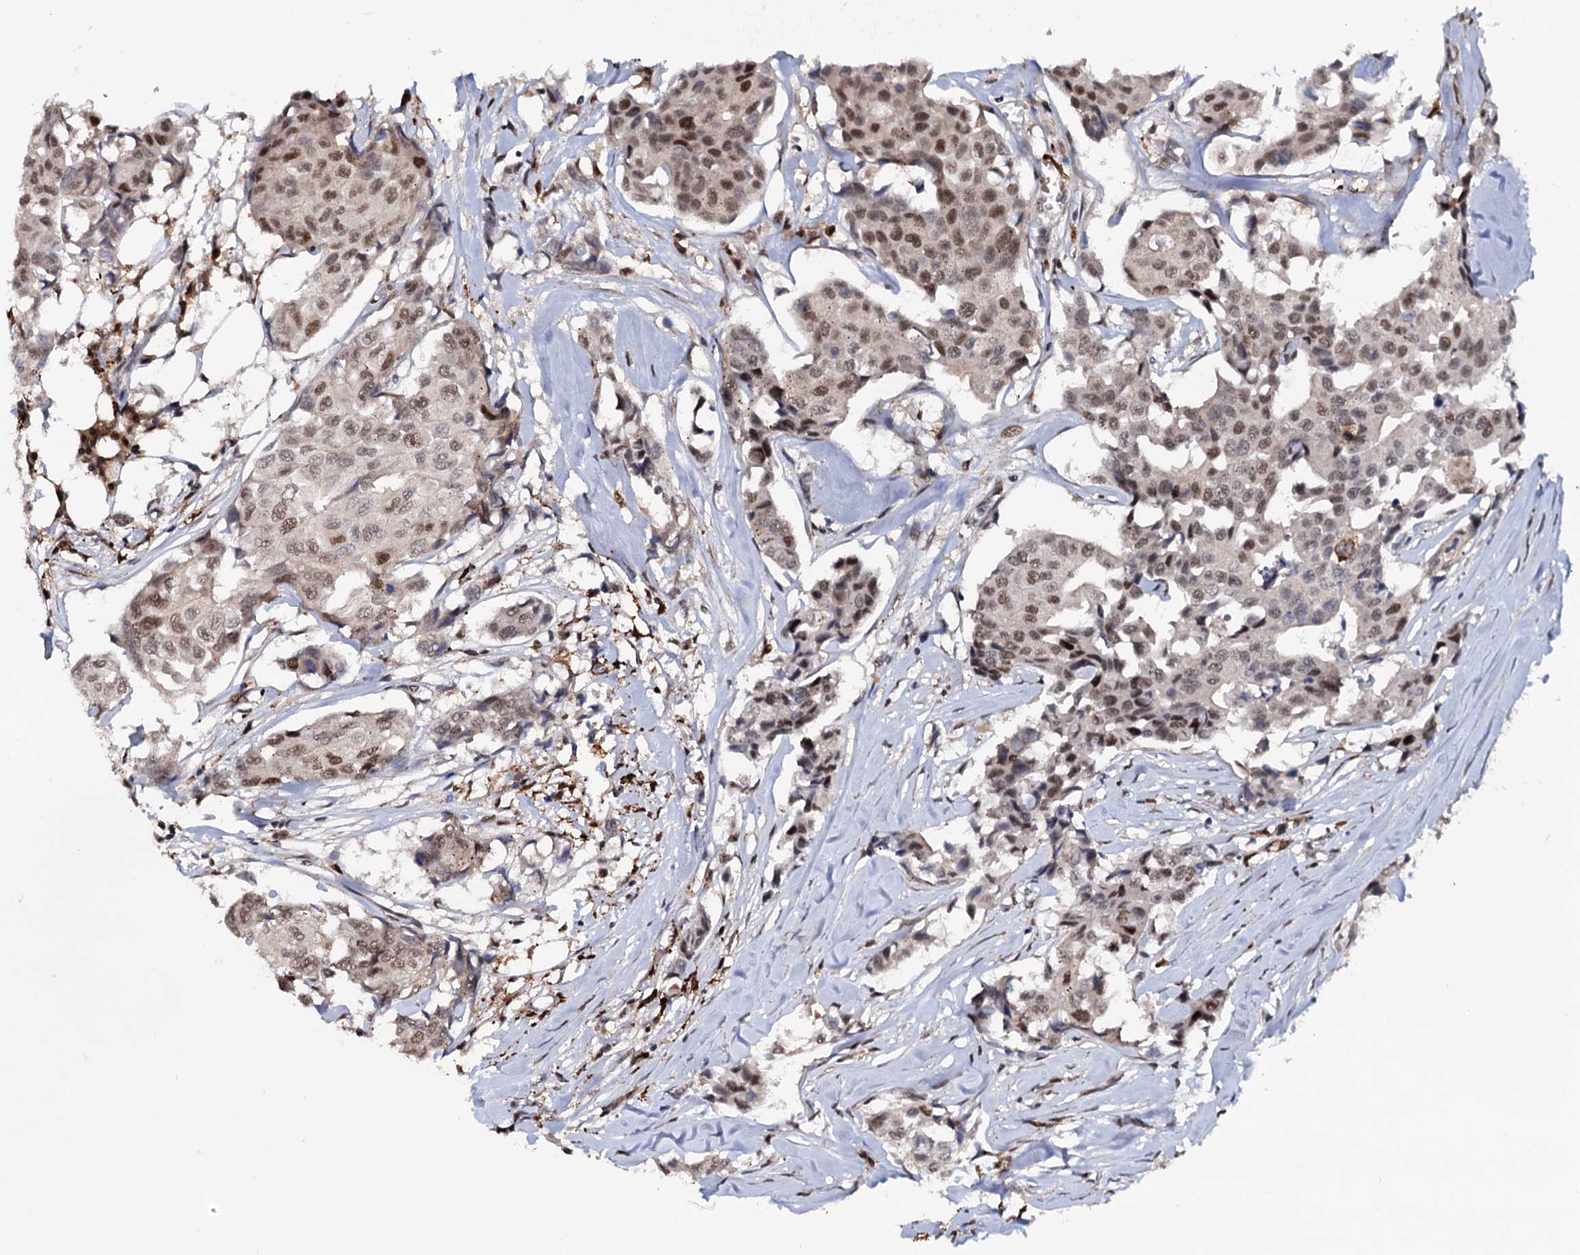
{"staining": {"intensity": "moderate", "quantity": ">75%", "location": "nuclear"}, "tissue": "breast cancer", "cell_type": "Tumor cells", "image_type": "cancer", "snomed": [{"axis": "morphology", "description": "Duct carcinoma"}, {"axis": "topography", "description": "Breast"}], "caption": "The micrograph reveals immunohistochemical staining of breast cancer. There is moderate nuclear positivity is seen in about >75% of tumor cells.", "gene": "RNASEH2B", "patient": {"sex": "female", "age": 80}}